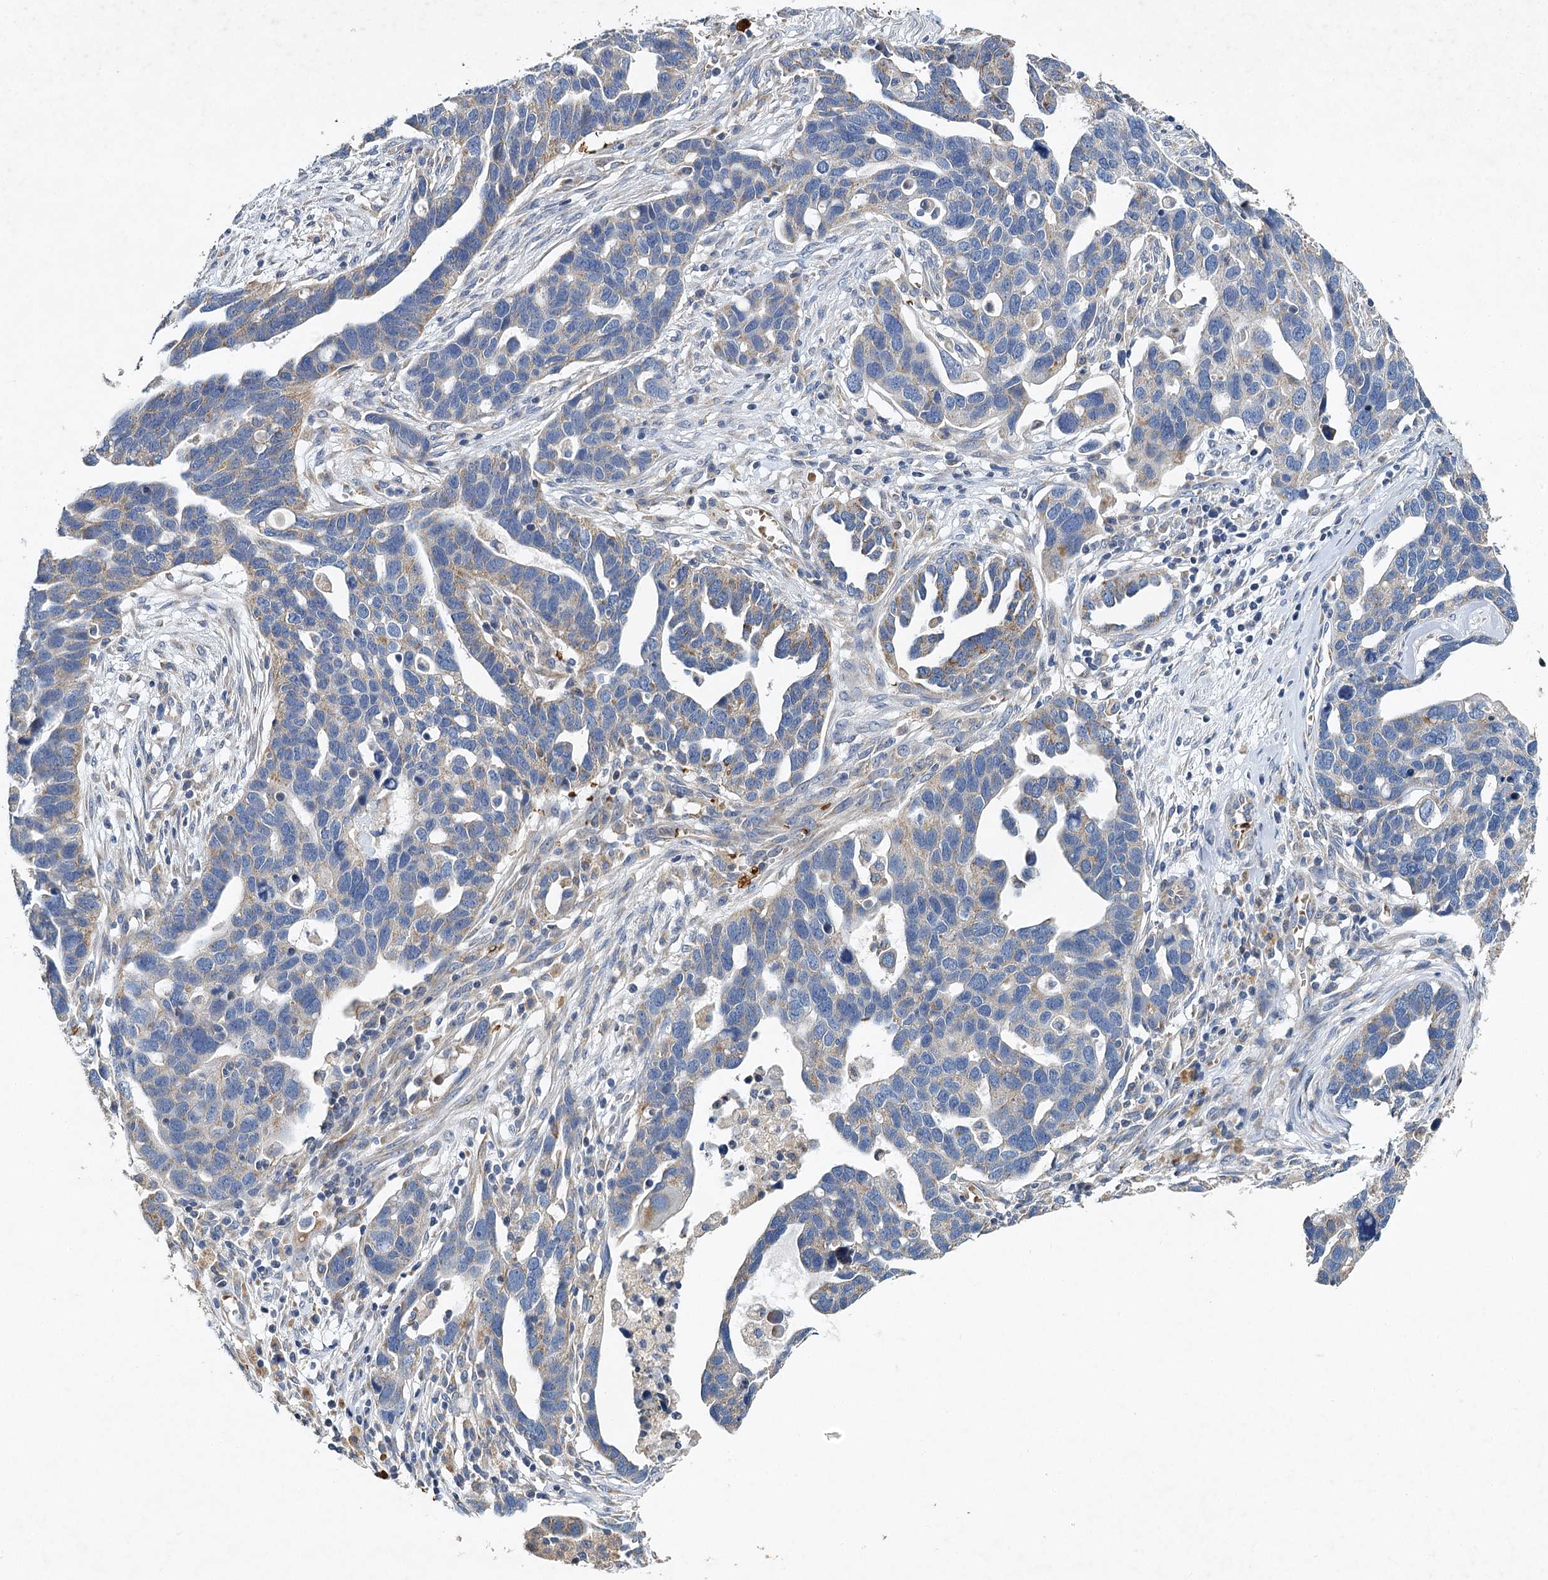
{"staining": {"intensity": "moderate", "quantity": "<25%", "location": "cytoplasmic/membranous"}, "tissue": "ovarian cancer", "cell_type": "Tumor cells", "image_type": "cancer", "snomed": [{"axis": "morphology", "description": "Cystadenocarcinoma, serous, NOS"}, {"axis": "topography", "description": "Ovary"}], "caption": "Immunohistochemistry (DAB) staining of ovarian cancer (serous cystadenocarcinoma) exhibits moderate cytoplasmic/membranous protein expression in approximately <25% of tumor cells.", "gene": "BCS1L", "patient": {"sex": "female", "age": 54}}